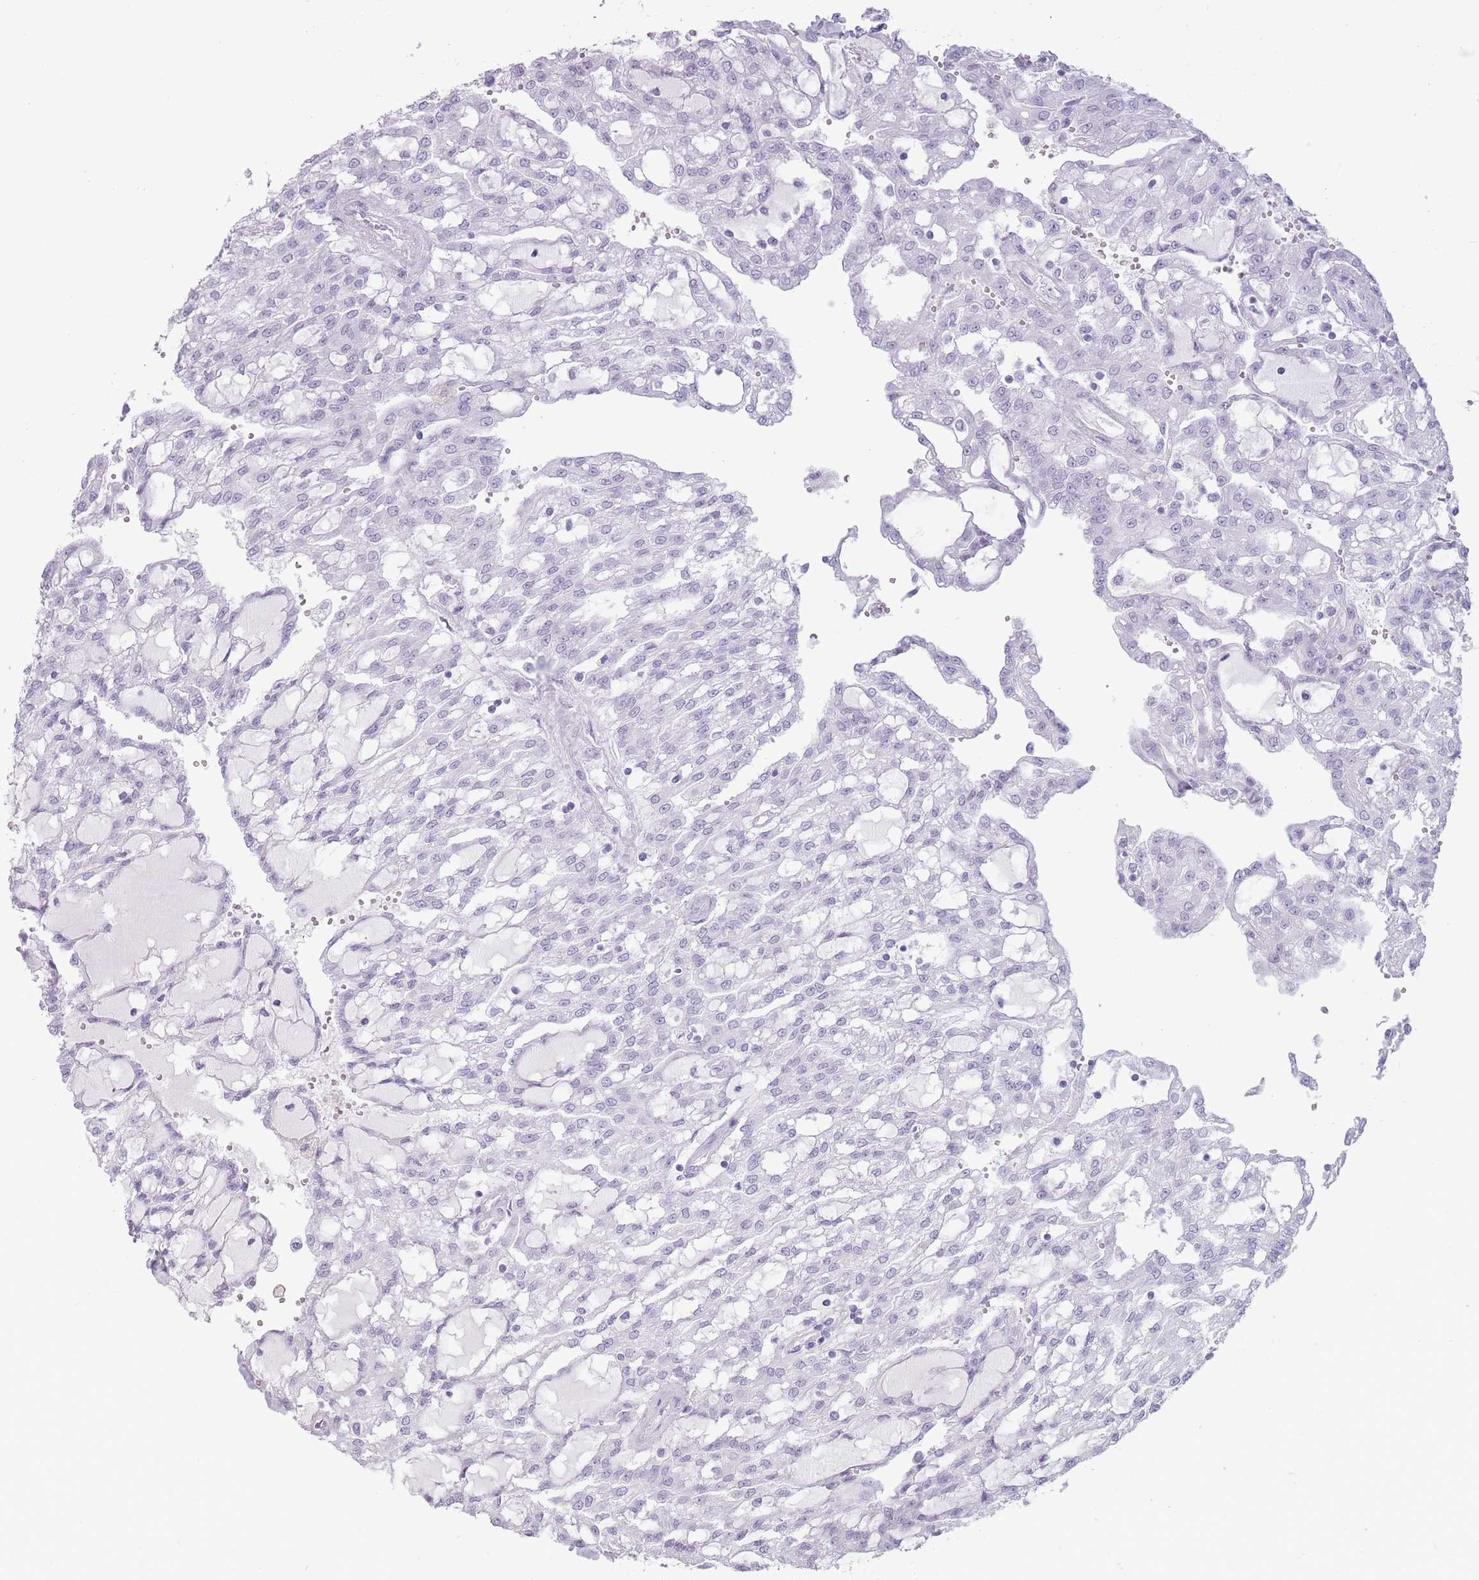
{"staining": {"intensity": "negative", "quantity": "none", "location": "none"}, "tissue": "renal cancer", "cell_type": "Tumor cells", "image_type": "cancer", "snomed": [{"axis": "morphology", "description": "Adenocarcinoma, NOS"}, {"axis": "topography", "description": "Kidney"}], "caption": "Adenocarcinoma (renal) was stained to show a protein in brown. There is no significant expression in tumor cells. (DAB IHC visualized using brightfield microscopy, high magnification).", "gene": "PNMA3", "patient": {"sex": "male", "age": 63}}